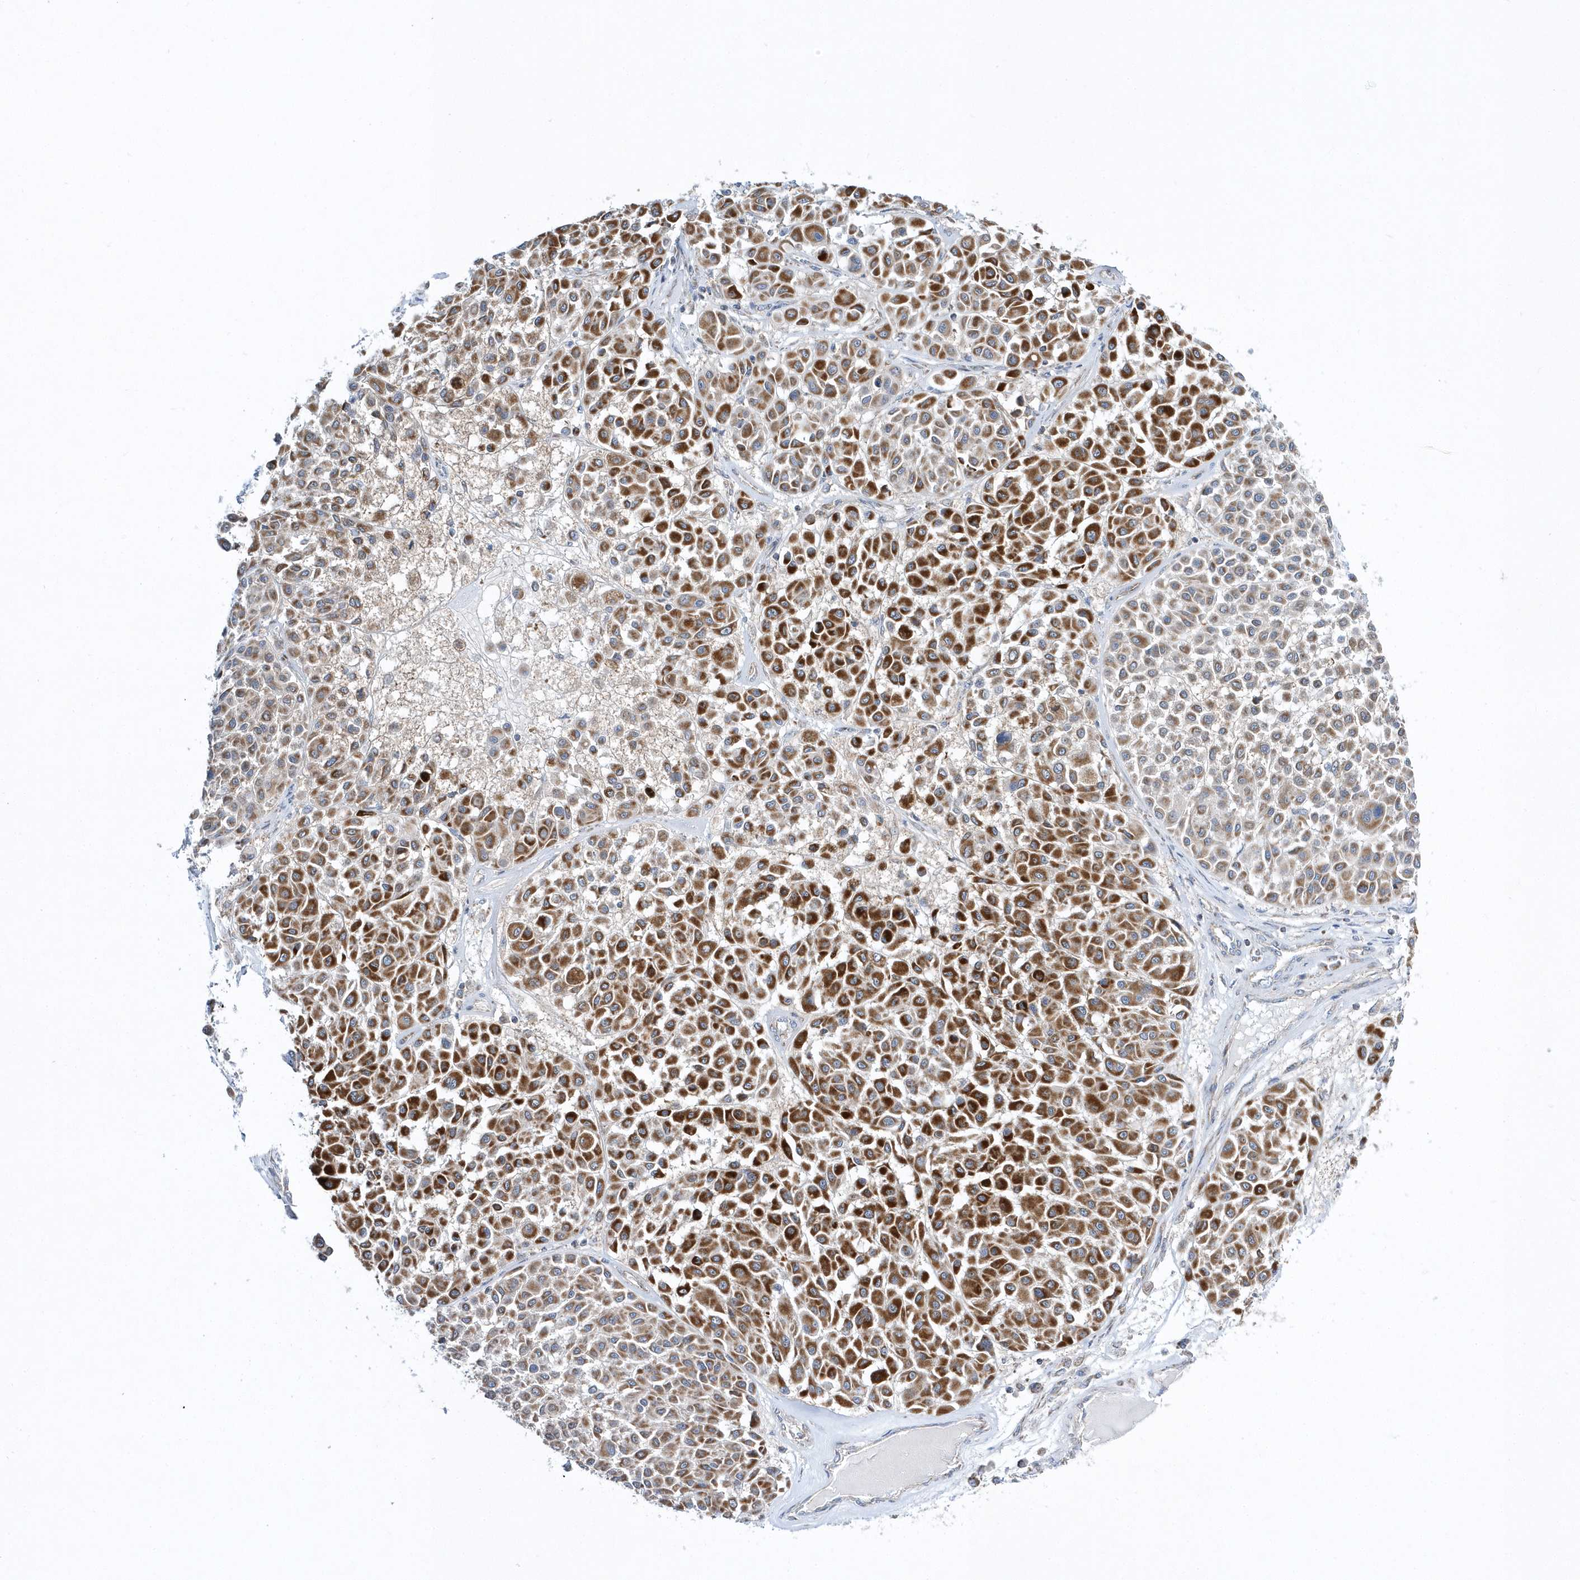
{"staining": {"intensity": "strong", "quantity": ">75%", "location": "cytoplasmic/membranous"}, "tissue": "melanoma", "cell_type": "Tumor cells", "image_type": "cancer", "snomed": [{"axis": "morphology", "description": "Malignant melanoma, Metastatic site"}, {"axis": "topography", "description": "Soft tissue"}], "caption": "Immunohistochemistry (IHC) micrograph of melanoma stained for a protein (brown), which displays high levels of strong cytoplasmic/membranous expression in approximately >75% of tumor cells.", "gene": "OPA1", "patient": {"sex": "male", "age": 41}}